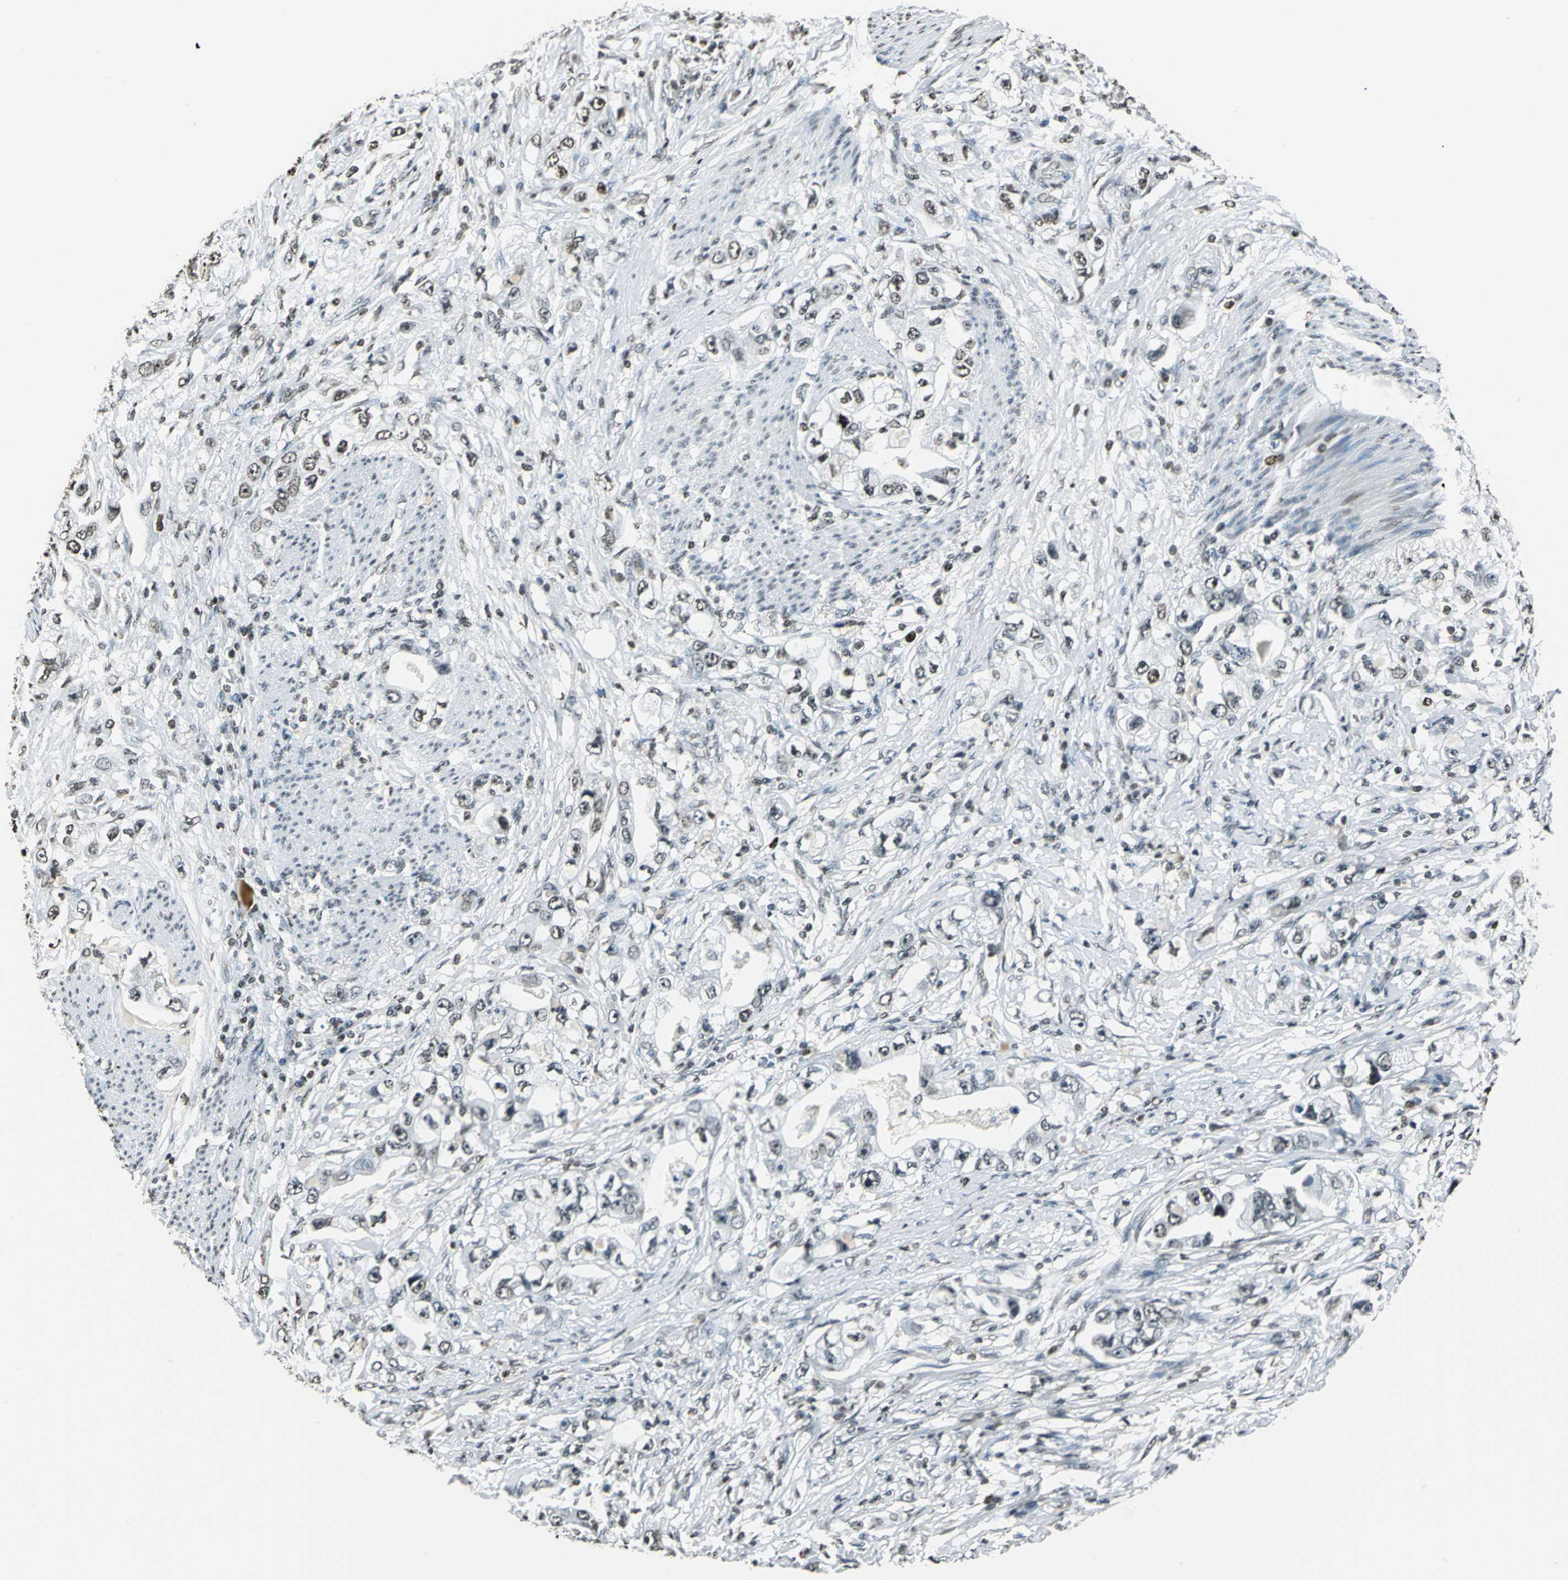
{"staining": {"intensity": "moderate", "quantity": ">75%", "location": "nuclear"}, "tissue": "stomach cancer", "cell_type": "Tumor cells", "image_type": "cancer", "snomed": [{"axis": "morphology", "description": "Adenocarcinoma, NOS"}, {"axis": "topography", "description": "Stomach, lower"}], "caption": "Protein analysis of stomach adenocarcinoma tissue reveals moderate nuclear positivity in approximately >75% of tumor cells.", "gene": "MCM4", "patient": {"sex": "female", "age": 93}}